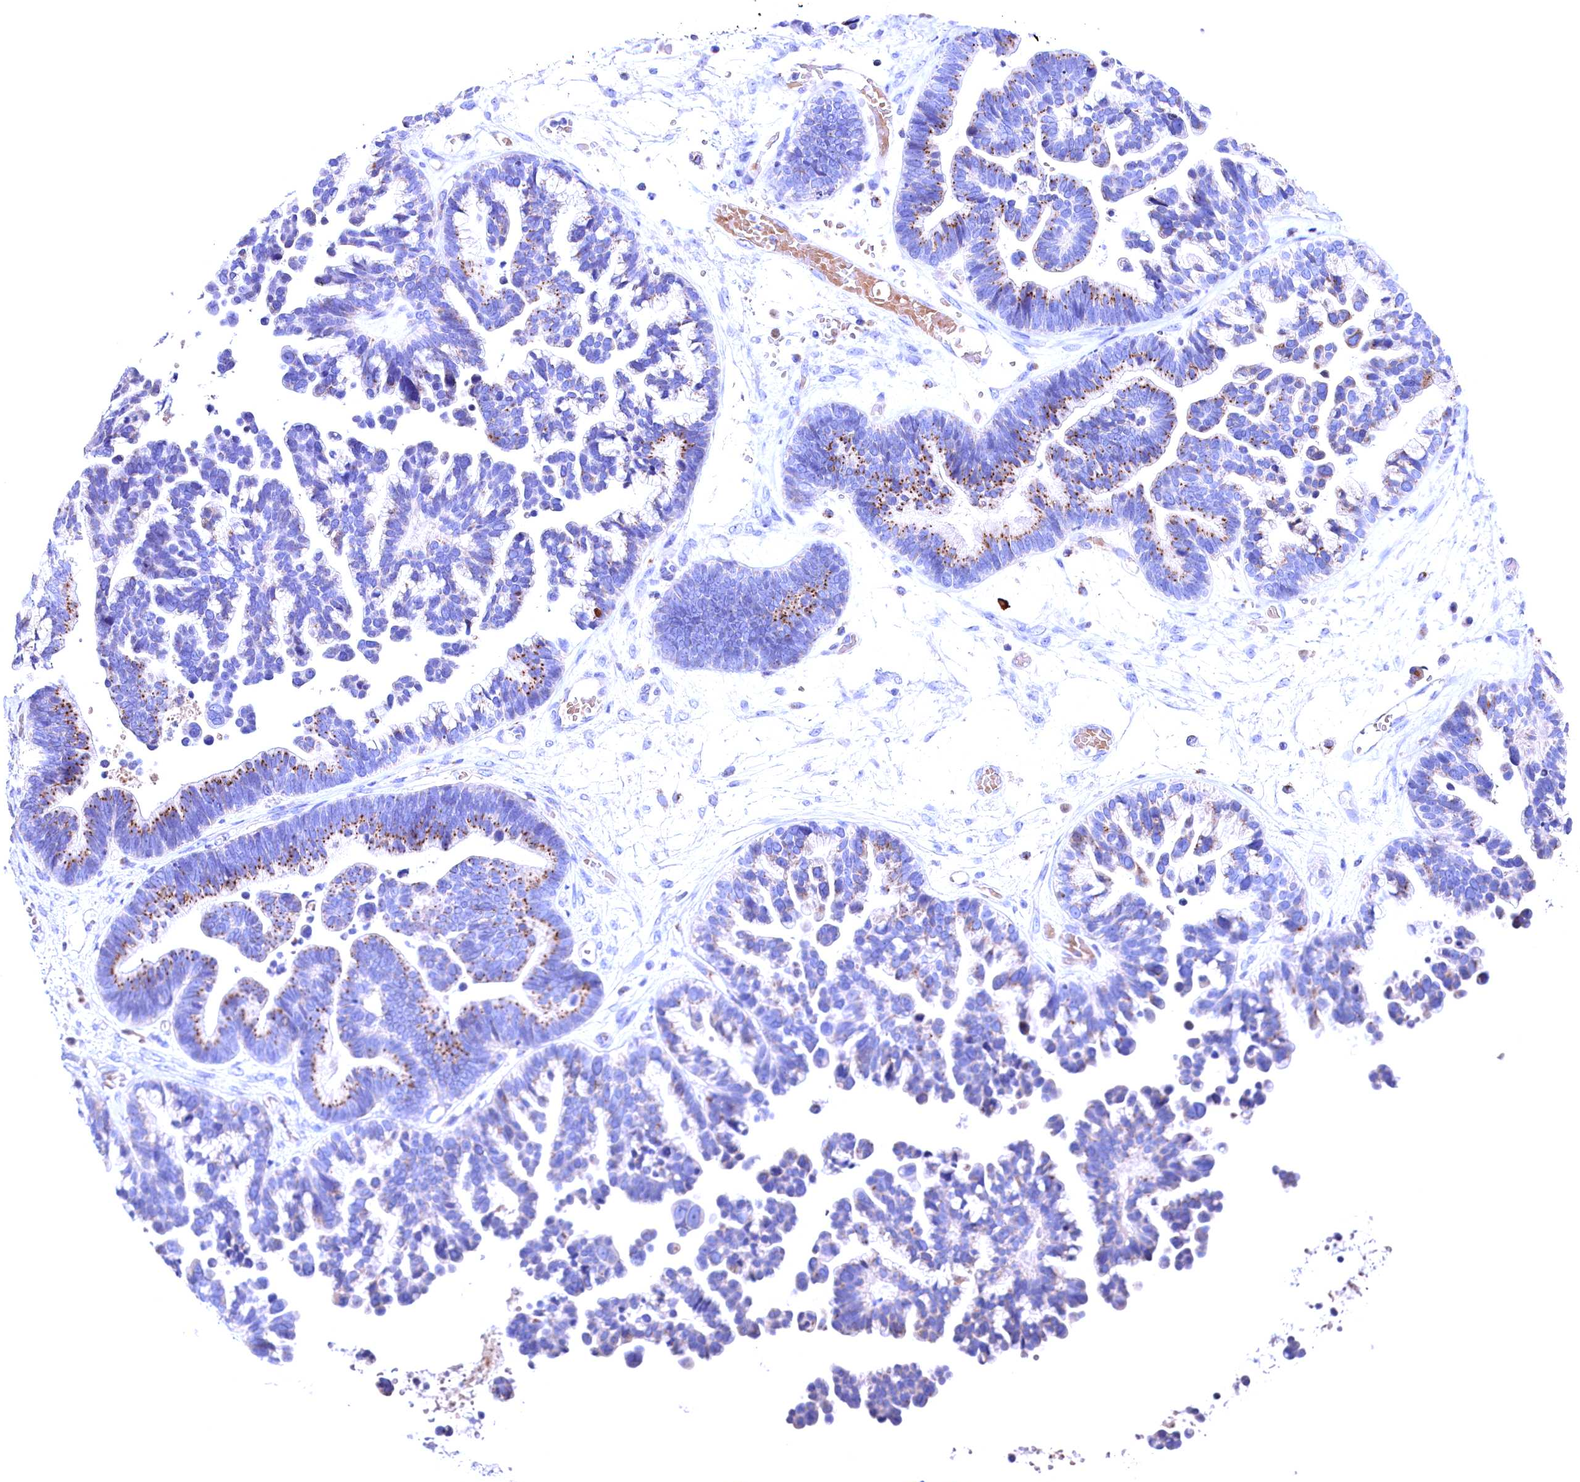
{"staining": {"intensity": "moderate", "quantity": "25%-75%", "location": "cytoplasmic/membranous"}, "tissue": "ovarian cancer", "cell_type": "Tumor cells", "image_type": "cancer", "snomed": [{"axis": "morphology", "description": "Cystadenocarcinoma, serous, NOS"}, {"axis": "topography", "description": "Ovary"}], "caption": "Moderate cytoplasmic/membranous expression for a protein is seen in approximately 25%-75% of tumor cells of ovarian cancer using immunohistochemistry (IHC).", "gene": "GPR108", "patient": {"sex": "female", "age": 56}}